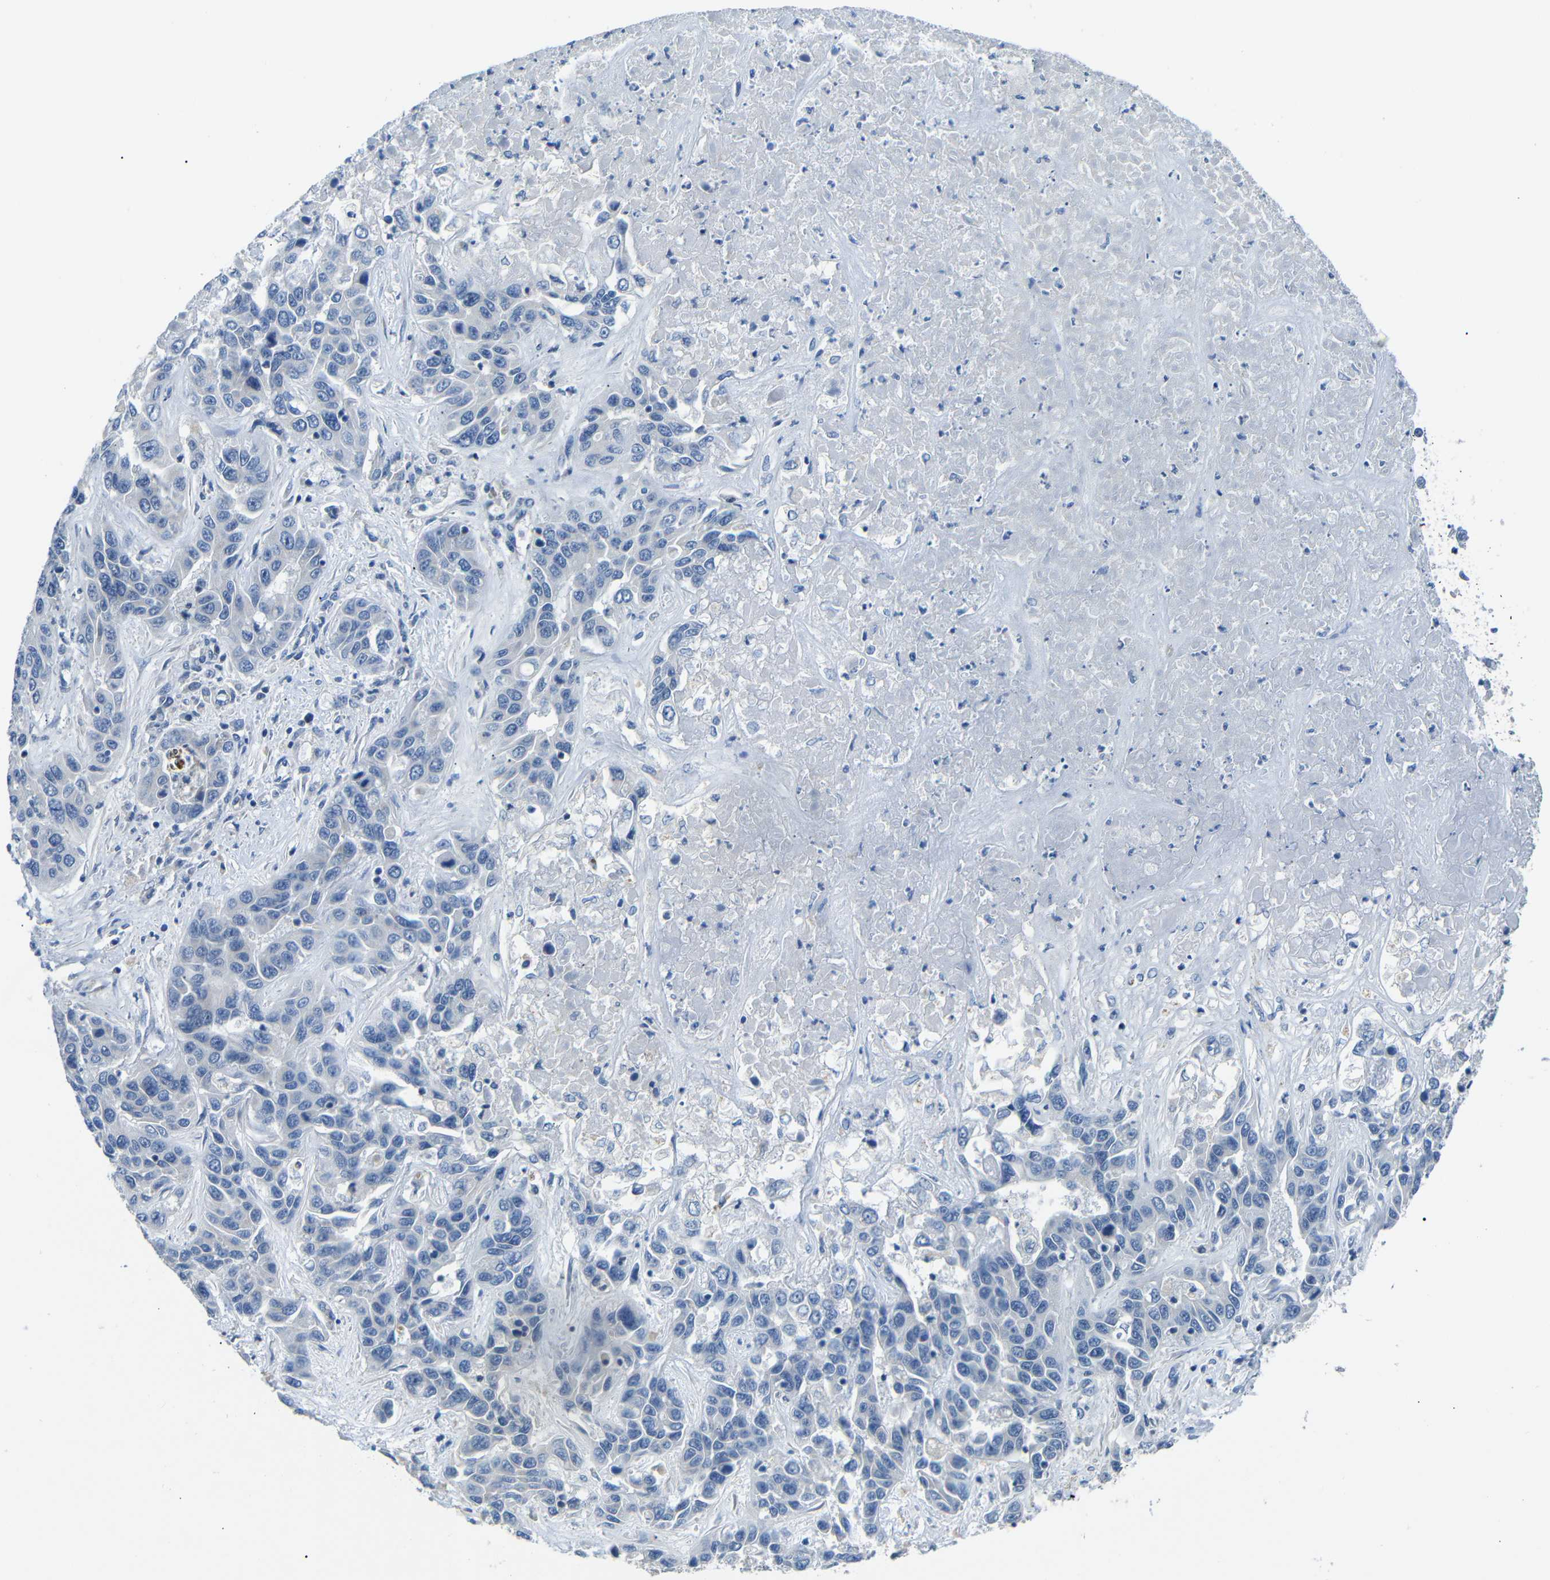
{"staining": {"intensity": "negative", "quantity": "none", "location": "none"}, "tissue": "liver cancer", "cell_type": "Tumor cells", "image_type": "cancer", "snomed": [{"axis": "morphology", "description": "Cholangiocarcinoma"}, {"axis": "topography", "description": "Liver"}], "caption": "This is an IHC image of liver cholangiocarcinoma. There is no positivity in tumor cells.", "gene": "DCP1A", "patient": {"sex": "female", "age": 52}}